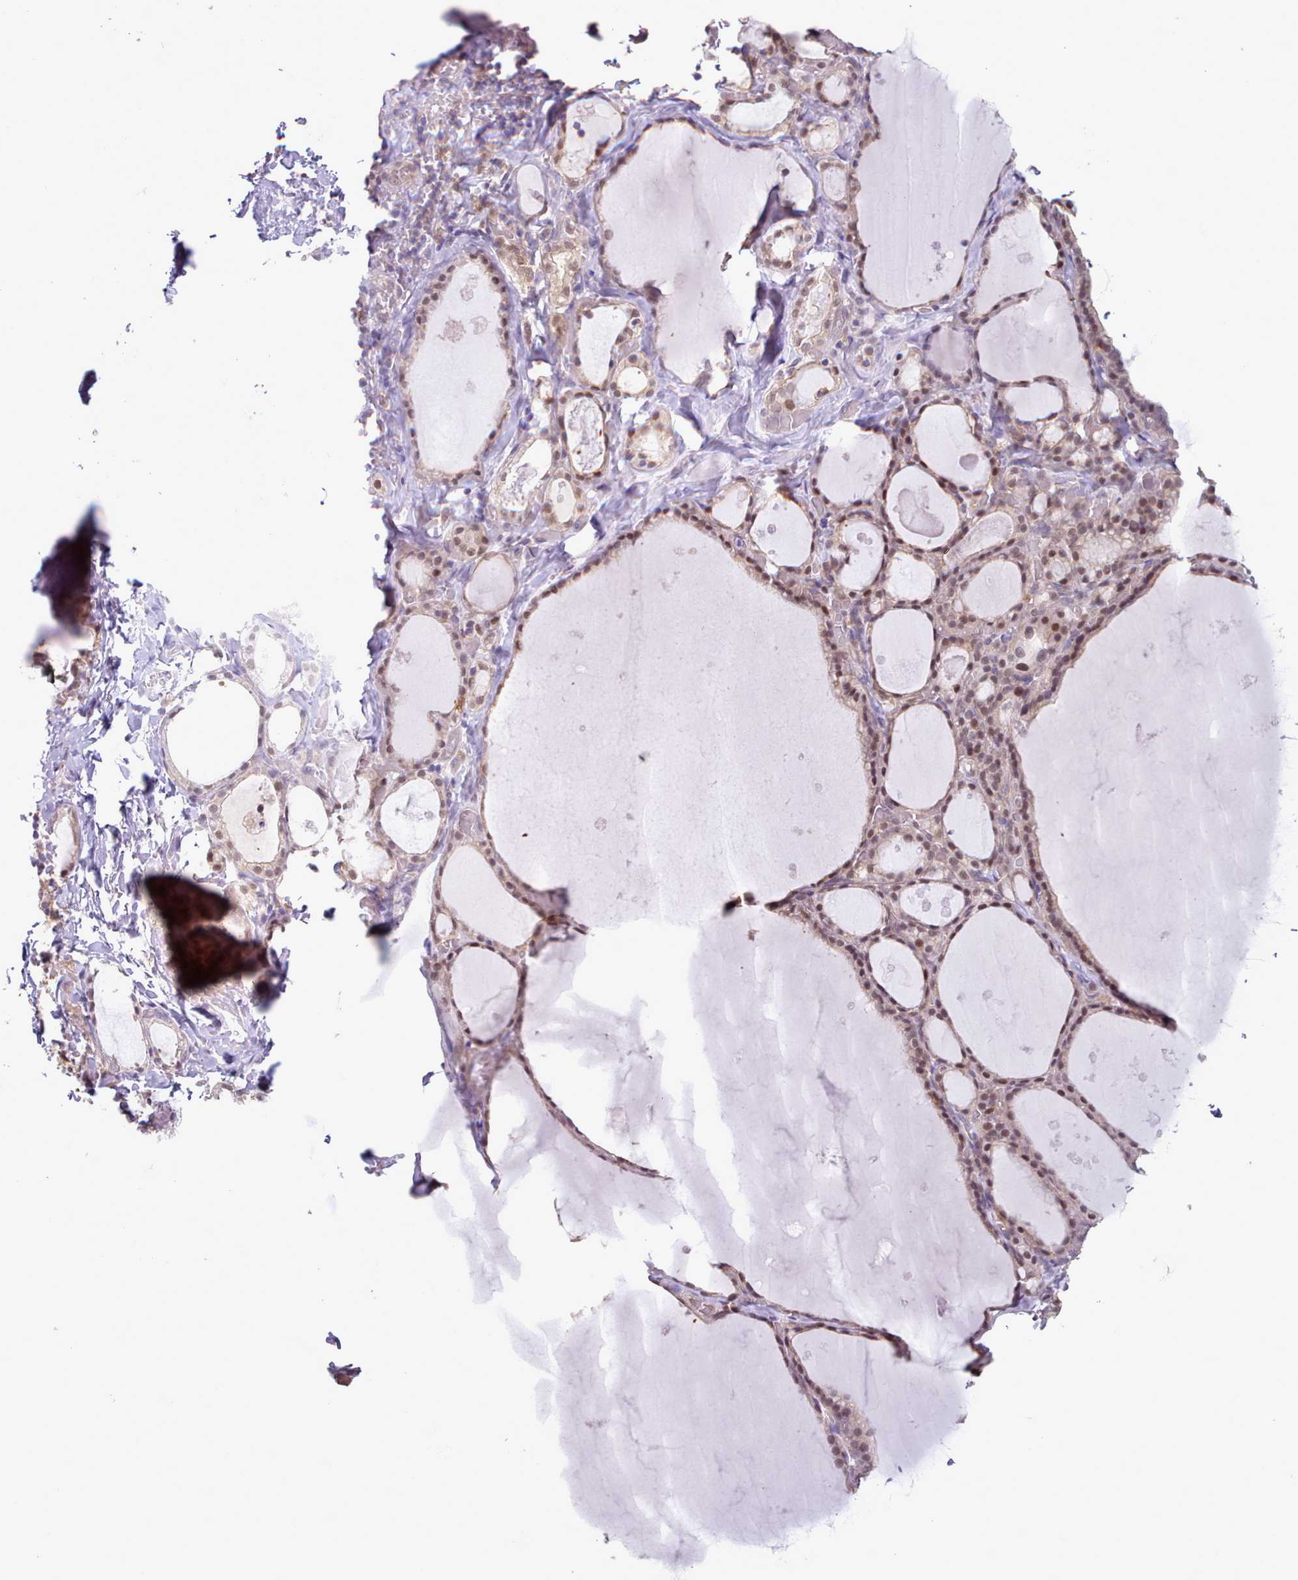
{"staining": {"intensity": "moderate", "quantity": ">75%", "location": "nuclear"}, "tissue": "thyroid gland", "cell_type": "Glandular cells", "image_type": "normal", "snomed": [{"axis": "morphology", "description": "Normal tissue, NOS"}, {"axis": "topography", "description": "Thyroid gland"}], "caption": "Protein staining demonstrates moderate nuclear expression in approximately >75% of glandular cells in benign thyroid gland.", "gene": "CES3", "patient": {"sex": "male", "age": 56}}